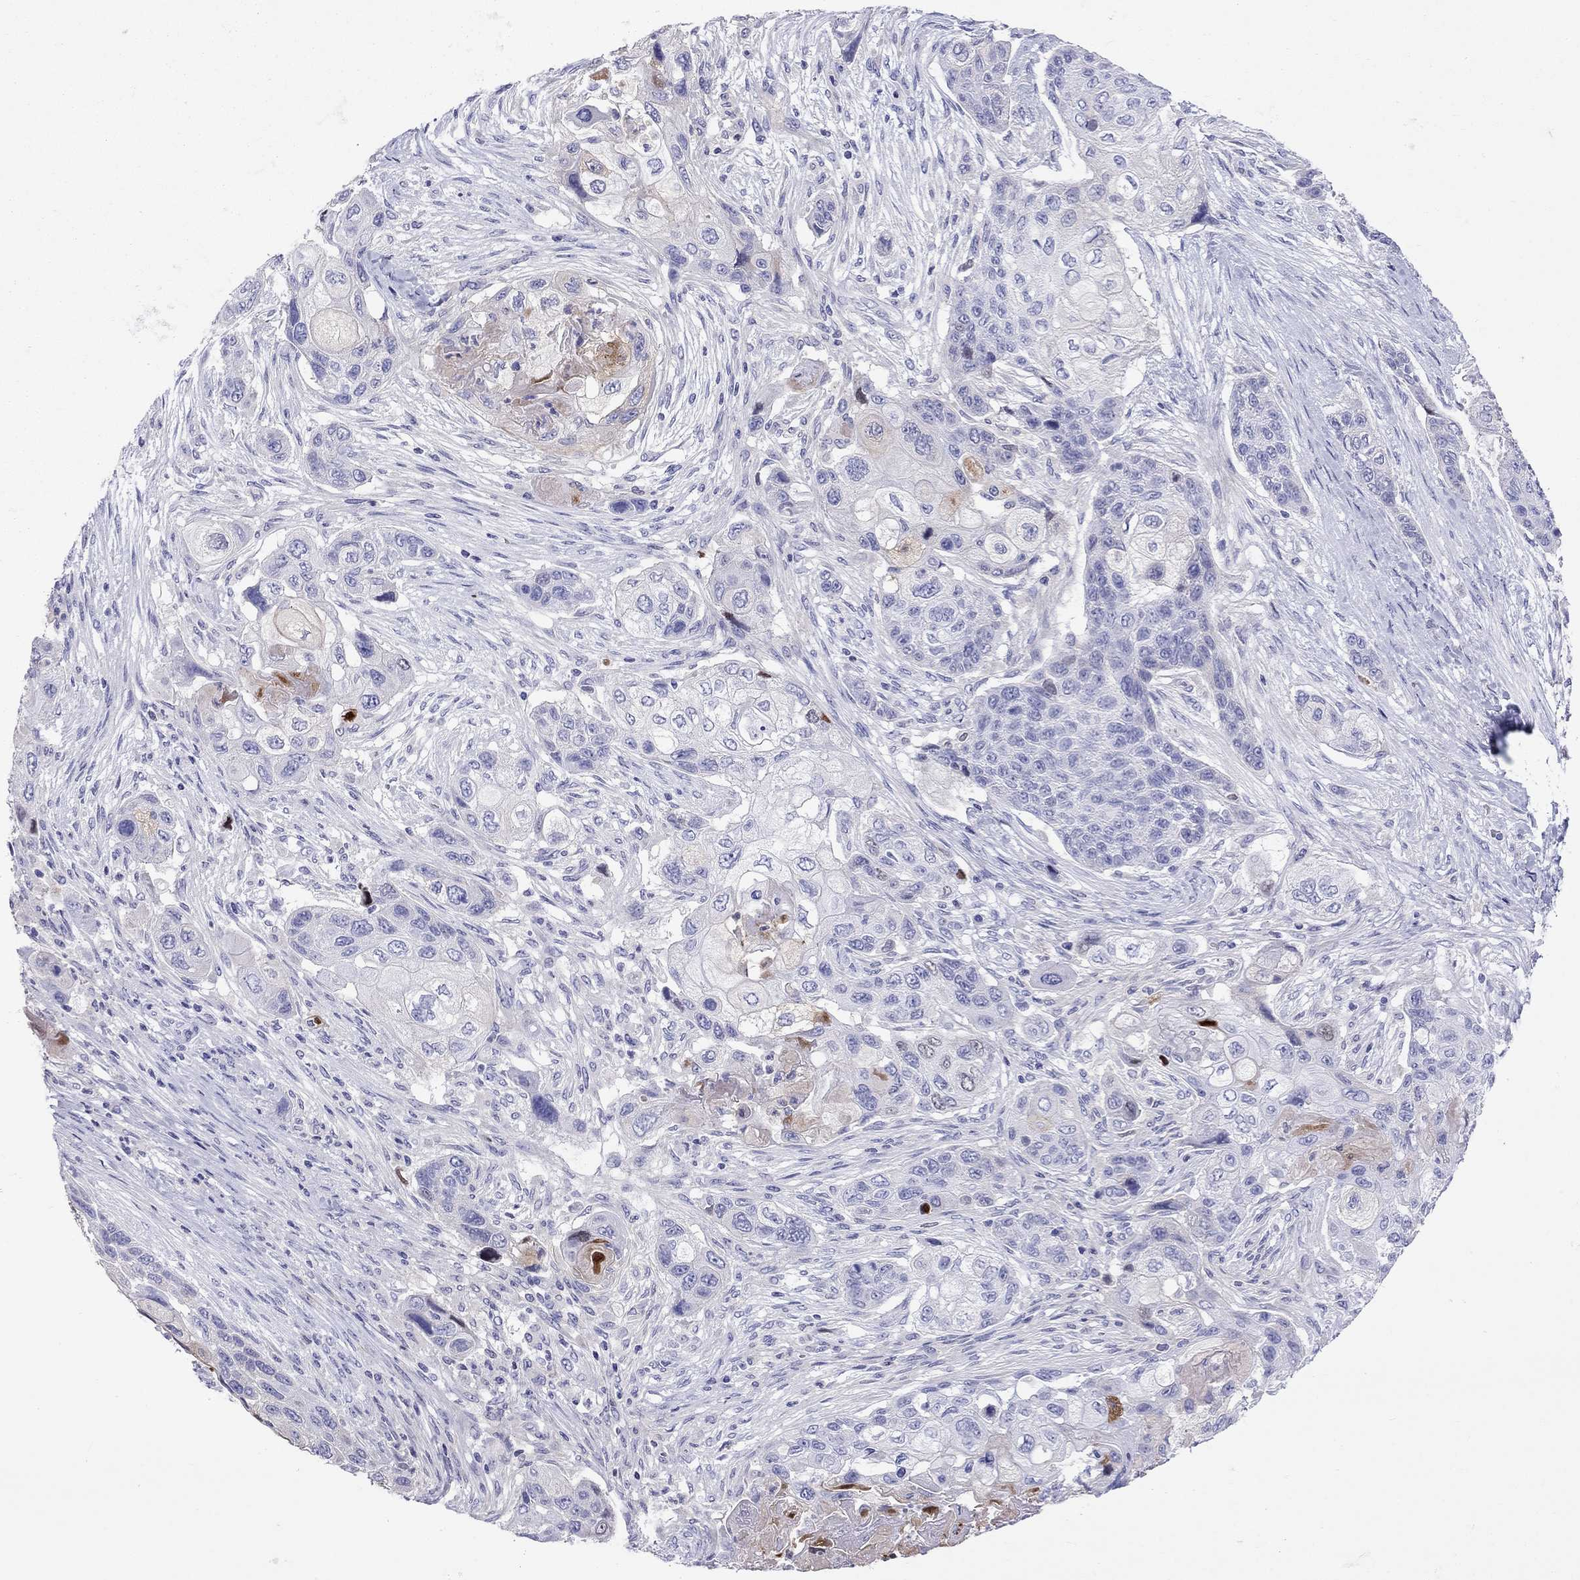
{"staining": {"intensity": "negative", "quantity": "none", "location": "none"}, "tissue": "lung cancer", "cell_type": "Tumor cells", "image_type": "cancer", "snomed": [{"axis": "morphology", "description": "Squamous cell carcinoma, NOS"}, {"axis": "topography", "description": "Lung"}], "caption": "Immunohistochemical staining of lung cancer (squamous cell carcinoma) exhibits no significant expression in tumor cells. (IHC, brightfield microscopy, high magnification).", "gene": "SERPINA3", "patient": {"sex": "male", "age": 69}}